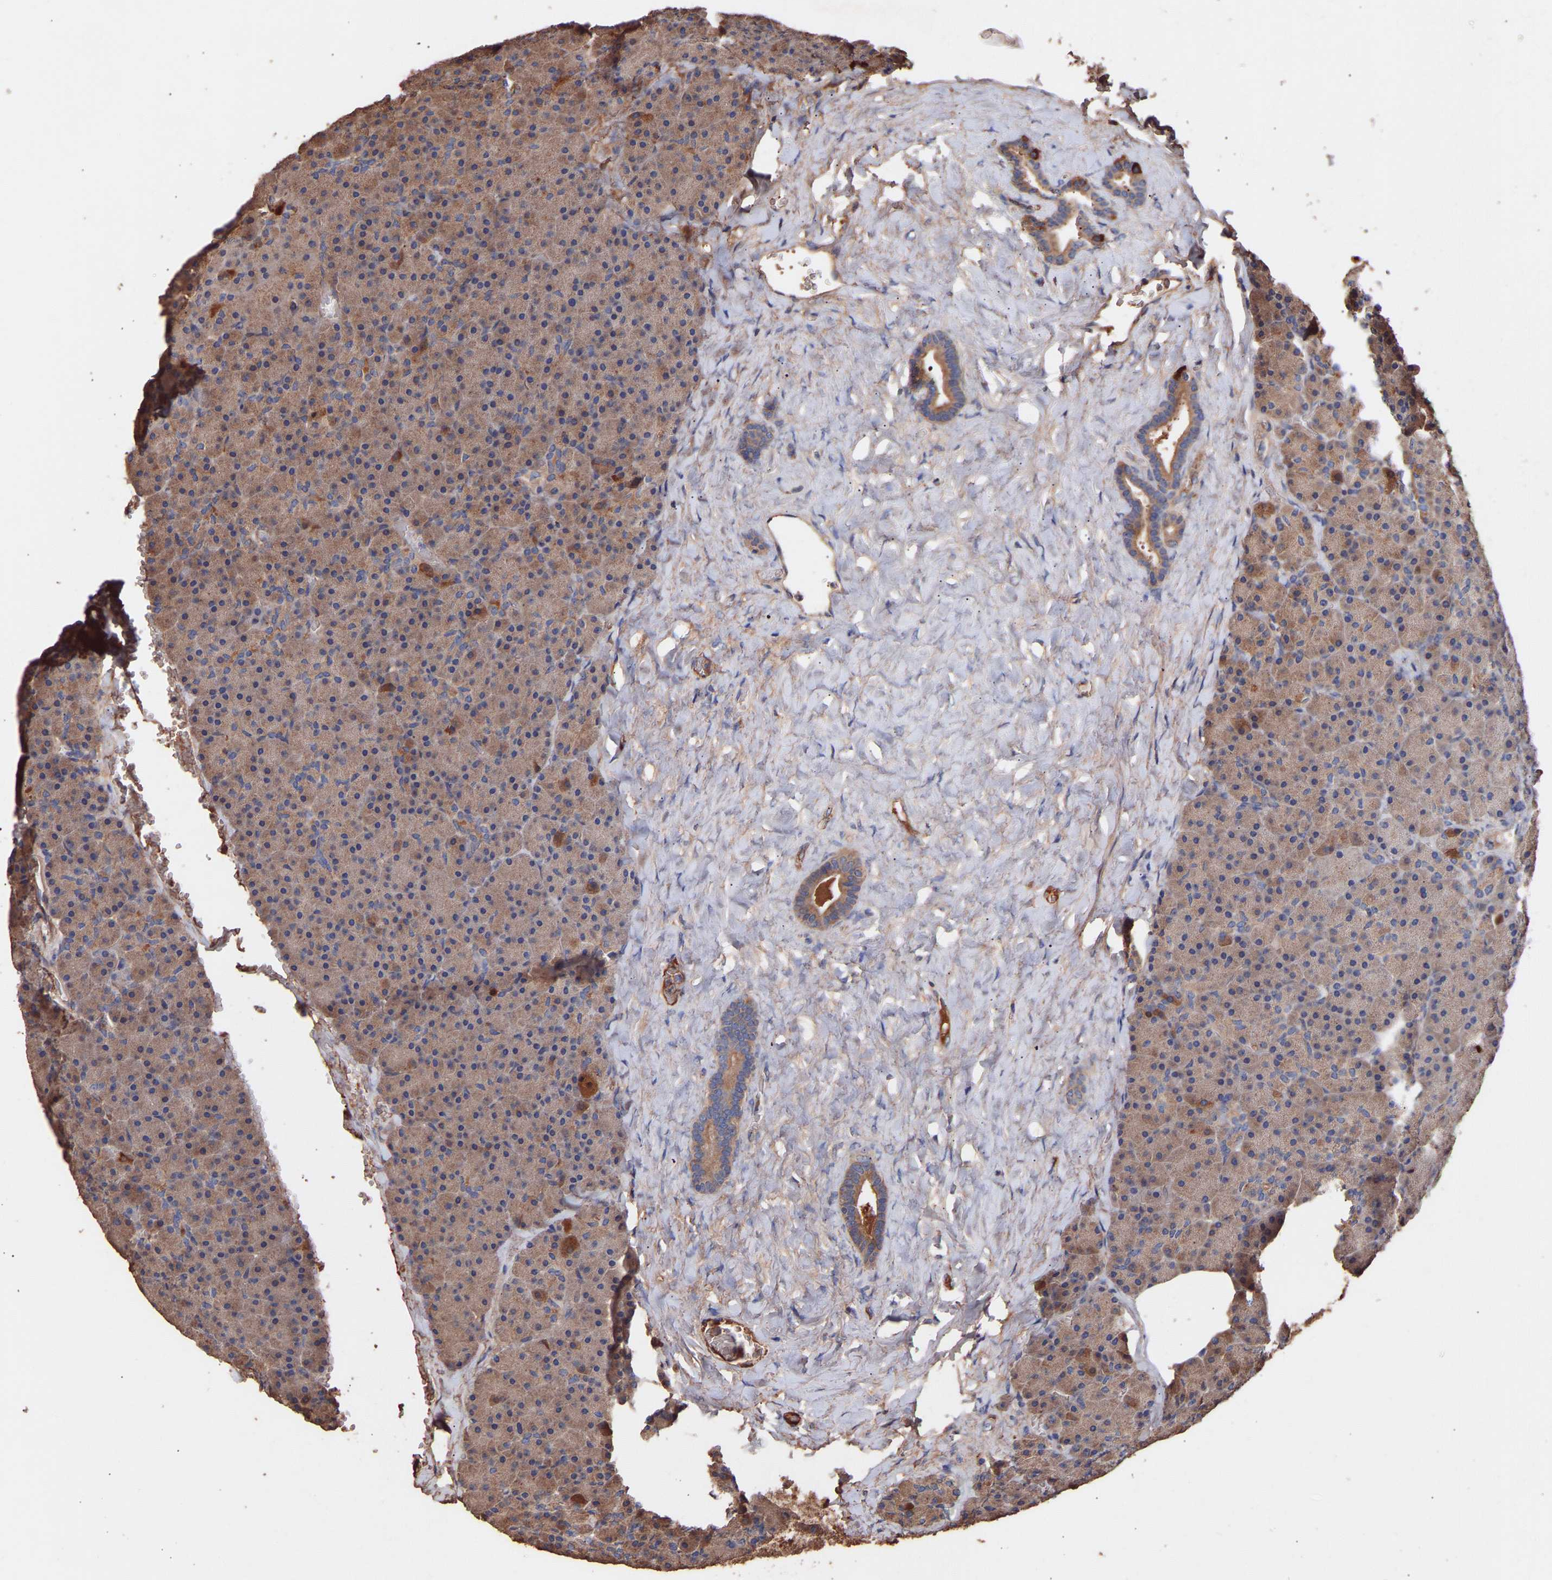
{"staining": {"intensity": "moderate", "quantity": ">75%", "location": "cytoplasmic/membranous"}, "tissue": "pancreas", "cell_type": "Exocrine glandular cells", "image_type": "normal", "snomed": [{"axis": "morphology", "description": "Normal tissue, NOS"}, {"axis": "morphology", "description": "Carcinoid, malignant, NOS"}, {"axis": "topography", "description": "Pancreas"}], "caption": "Brown immunohistochemical staining in benign pancreas demonstrates moderate cytoplasmic/membranous positivity in about >75% of exocrine glandular cells.", "gene": "TMEM268", "patient": {"sex": "female", "age": 35}}